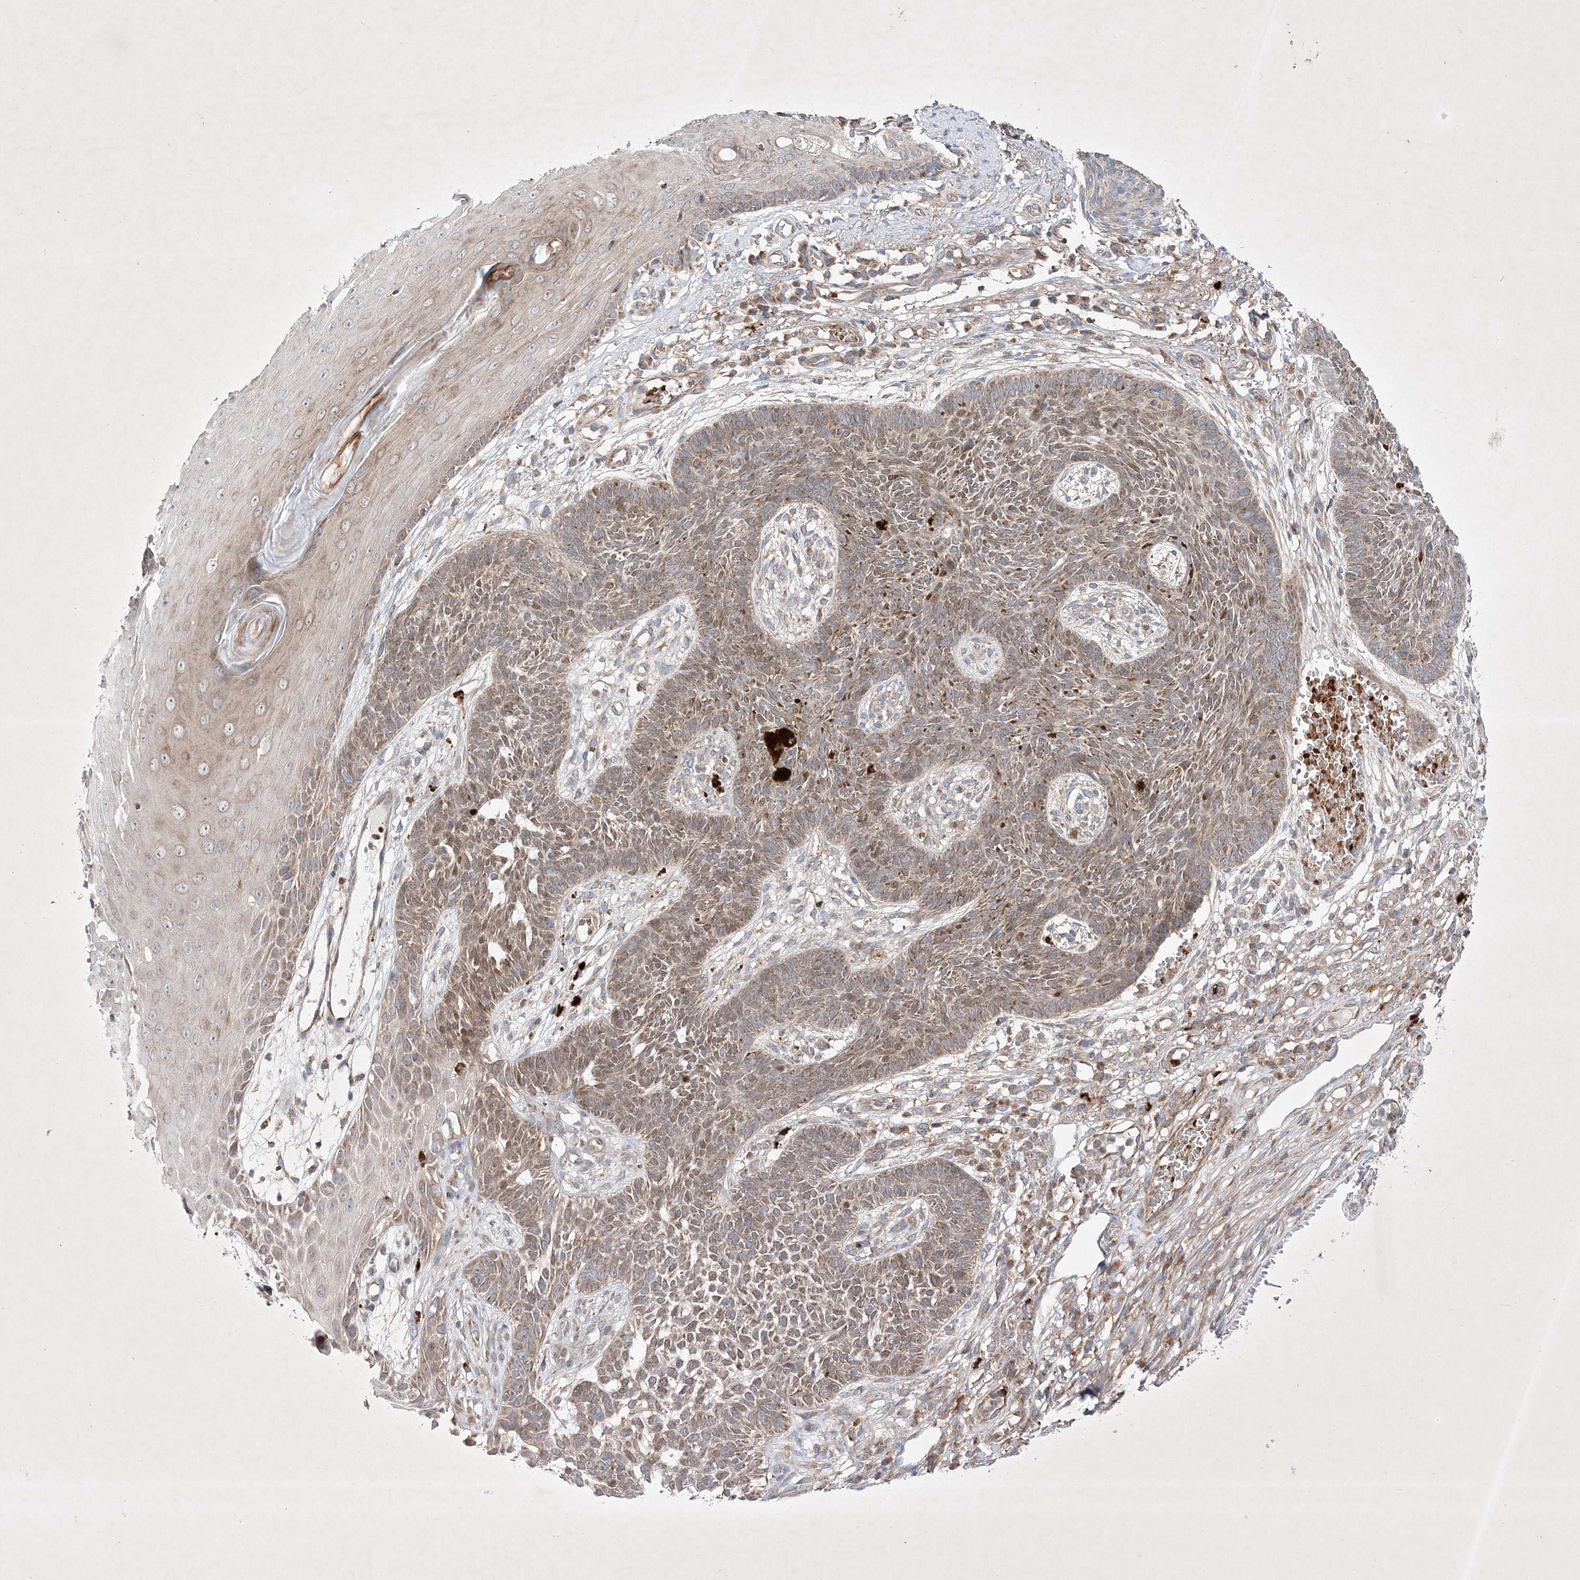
{"staining": {"intensity": "moderate", "quantity": ">75%", "location": "cytoplasmic/membranous,nuclear"}, "tissue": "skin cancer", "cell_type": "Tumor cells", "image_type": "cancer", "snomed": [{"axis": "morphology", "description": "Basal cell carcinoma"}, {"axis": "topography", "description": "Skin"}], "caption": "Protein staining of skin basal cell carcinoma tissue exhibits moderate cytoplasmic/membranous and nuclear expression in approximately >75% of tumor cells.", "gene": "OPA1", "patient": {"sex": "female", "age": 84}}